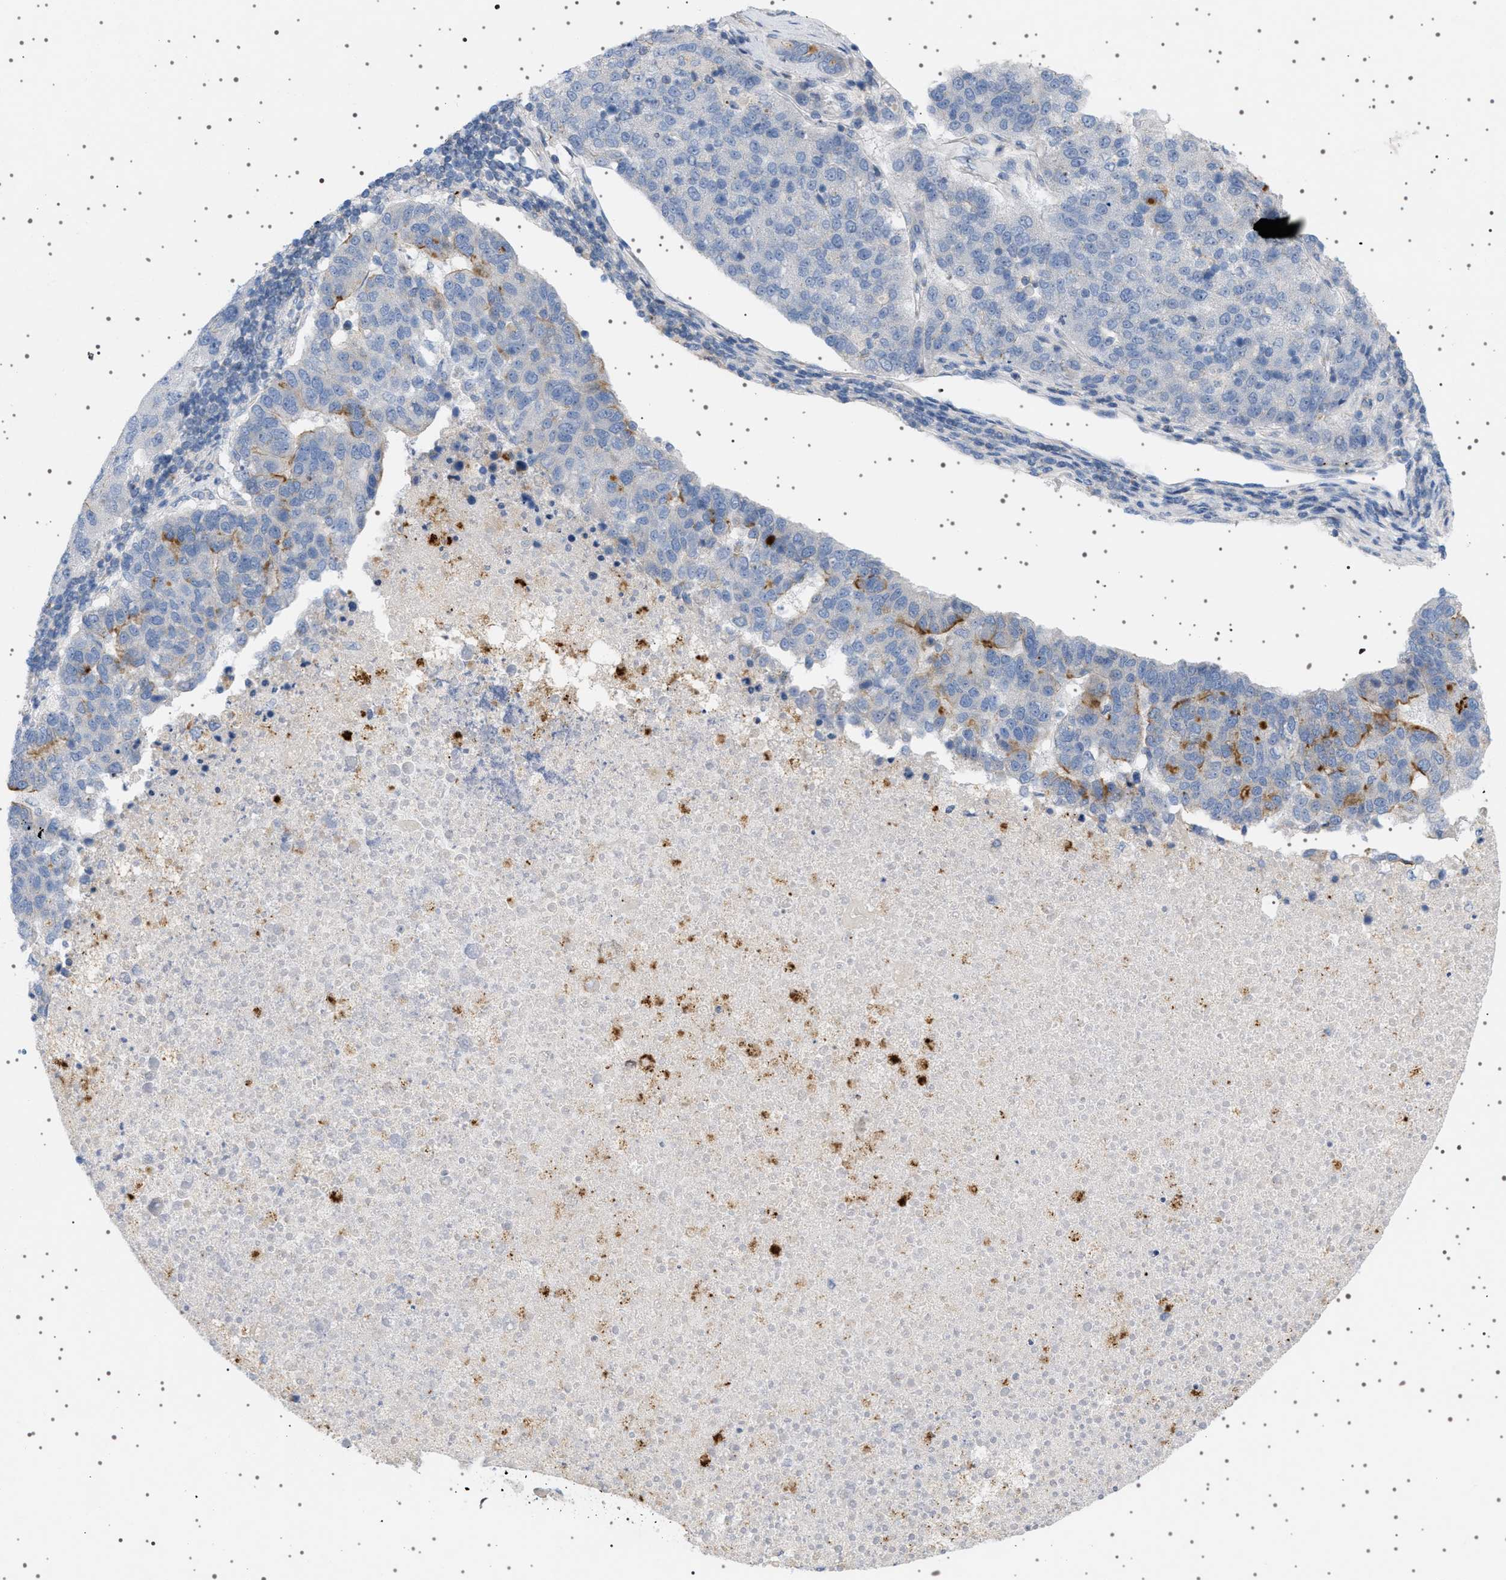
{"staining": {"intensity": "moderate", "quantity": "<25%", "location": "cytoplasmic/membranous"}, "tissue": "pancreatic cancer", "cell_type": "Tumor cells", "image_type": "cancer", "snomed": [{"axis": "morphology", "description": "Adenocarcinoma, NOS"}, {"axis": "topography", "description": "Pancreas"}], "caption": "Immunohistochemical staining of pancreatic adenocarcinoma reveals moderate cytoplasmic/membranous protein positivity in approximately <25% of tumor cells.", "gene": "ADCY10", "patient": {"sex": "female", "age": 61}}